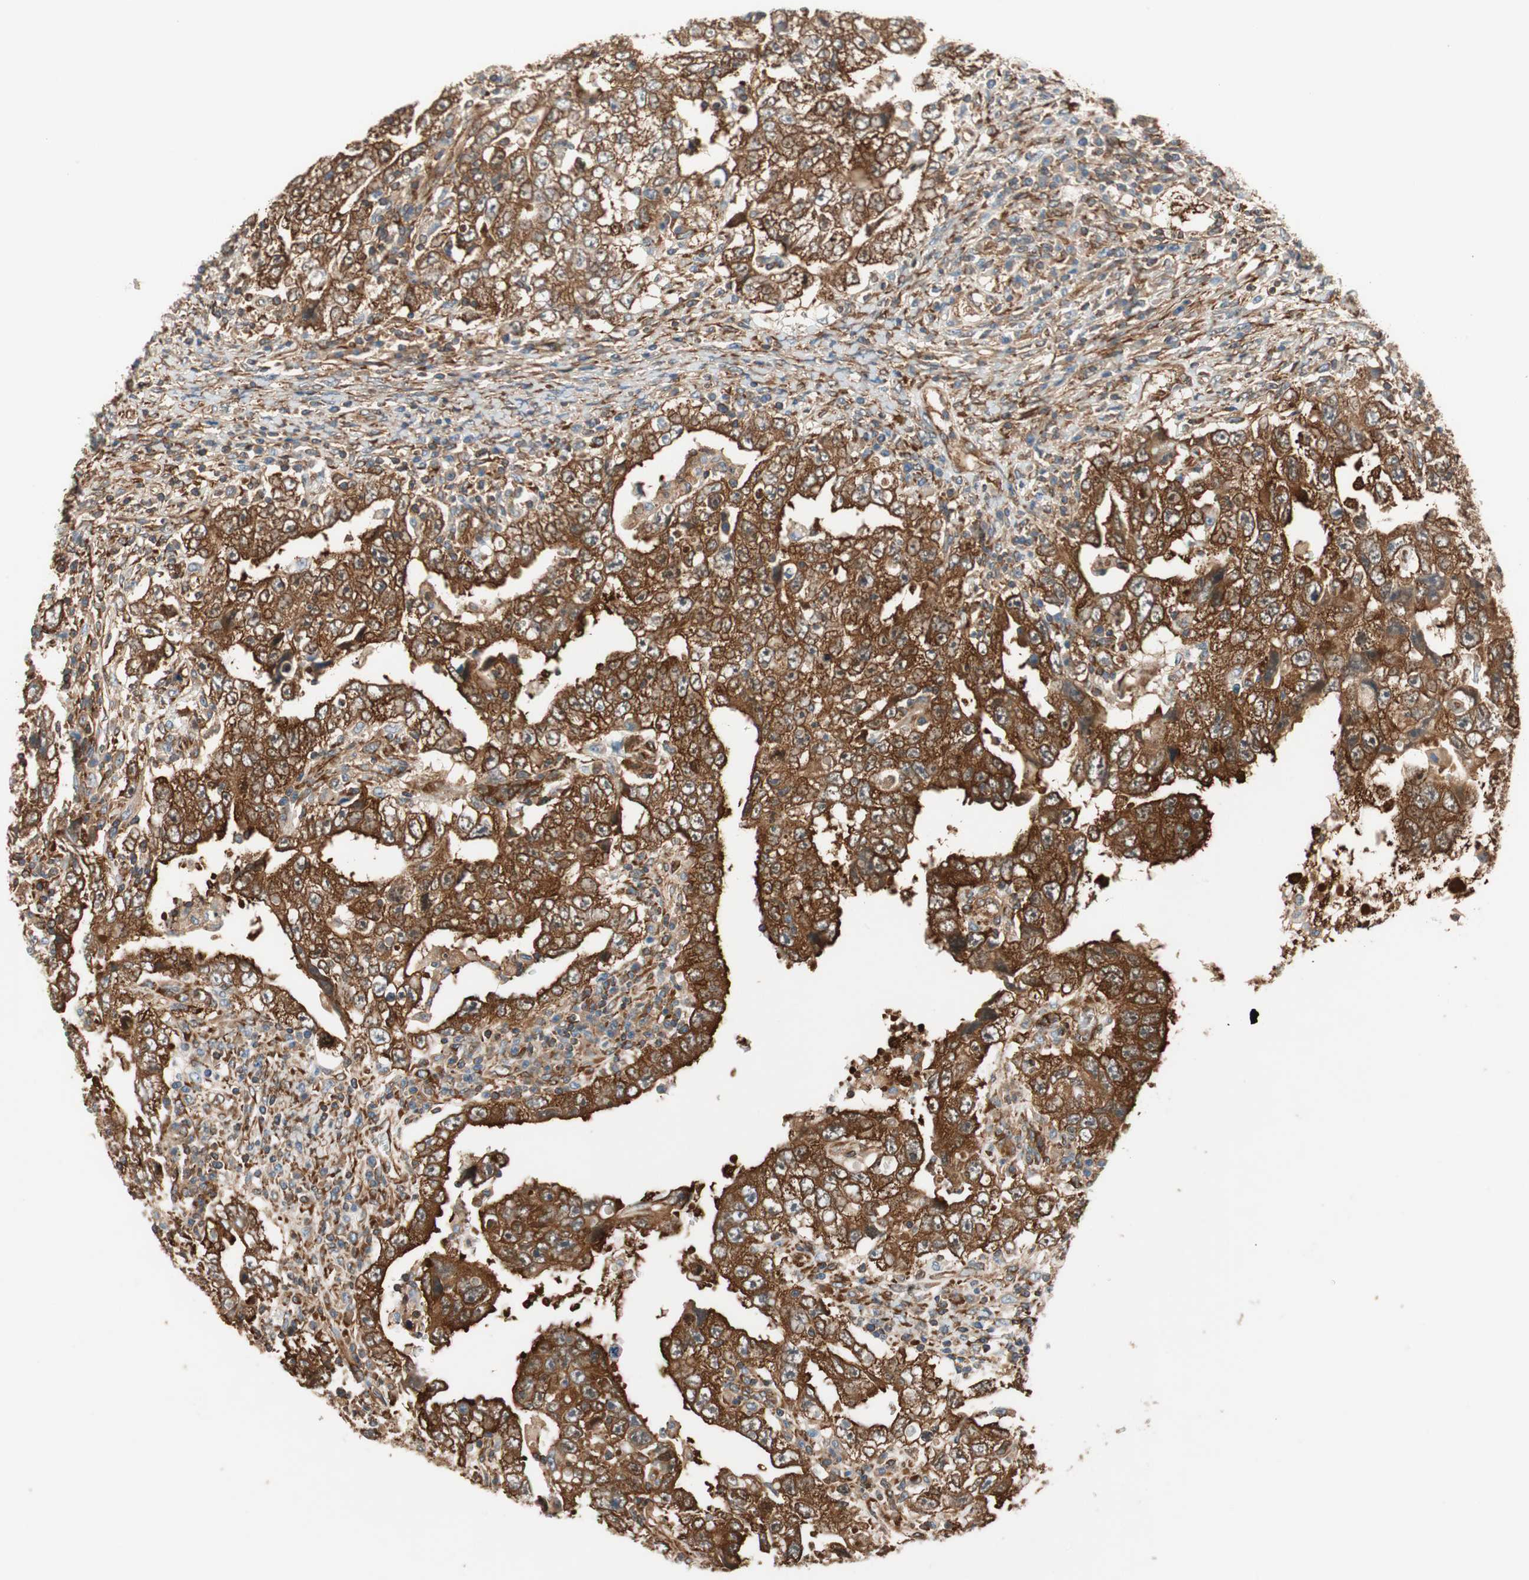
{"staining": {"intensity": "strong", "quantity": ">75%", "location": "cytoplasmic/membranous"}, "tissue": "testis cancer", "cell_type": "Tumor cells", "image_type": "cancer", "snomed": [{"axis": "morphology", "description": "Carcinoma, Embryonal, NOS"}, {"axis": "topography", "description": "Testis"}], "caption": "The immunohistochemical stain shows strong cytoplasmic/membranous positivity in tumor cells of testis cancer tissue.", "gene": "WASL", "patient": {"sex": "male", "age": 26}}